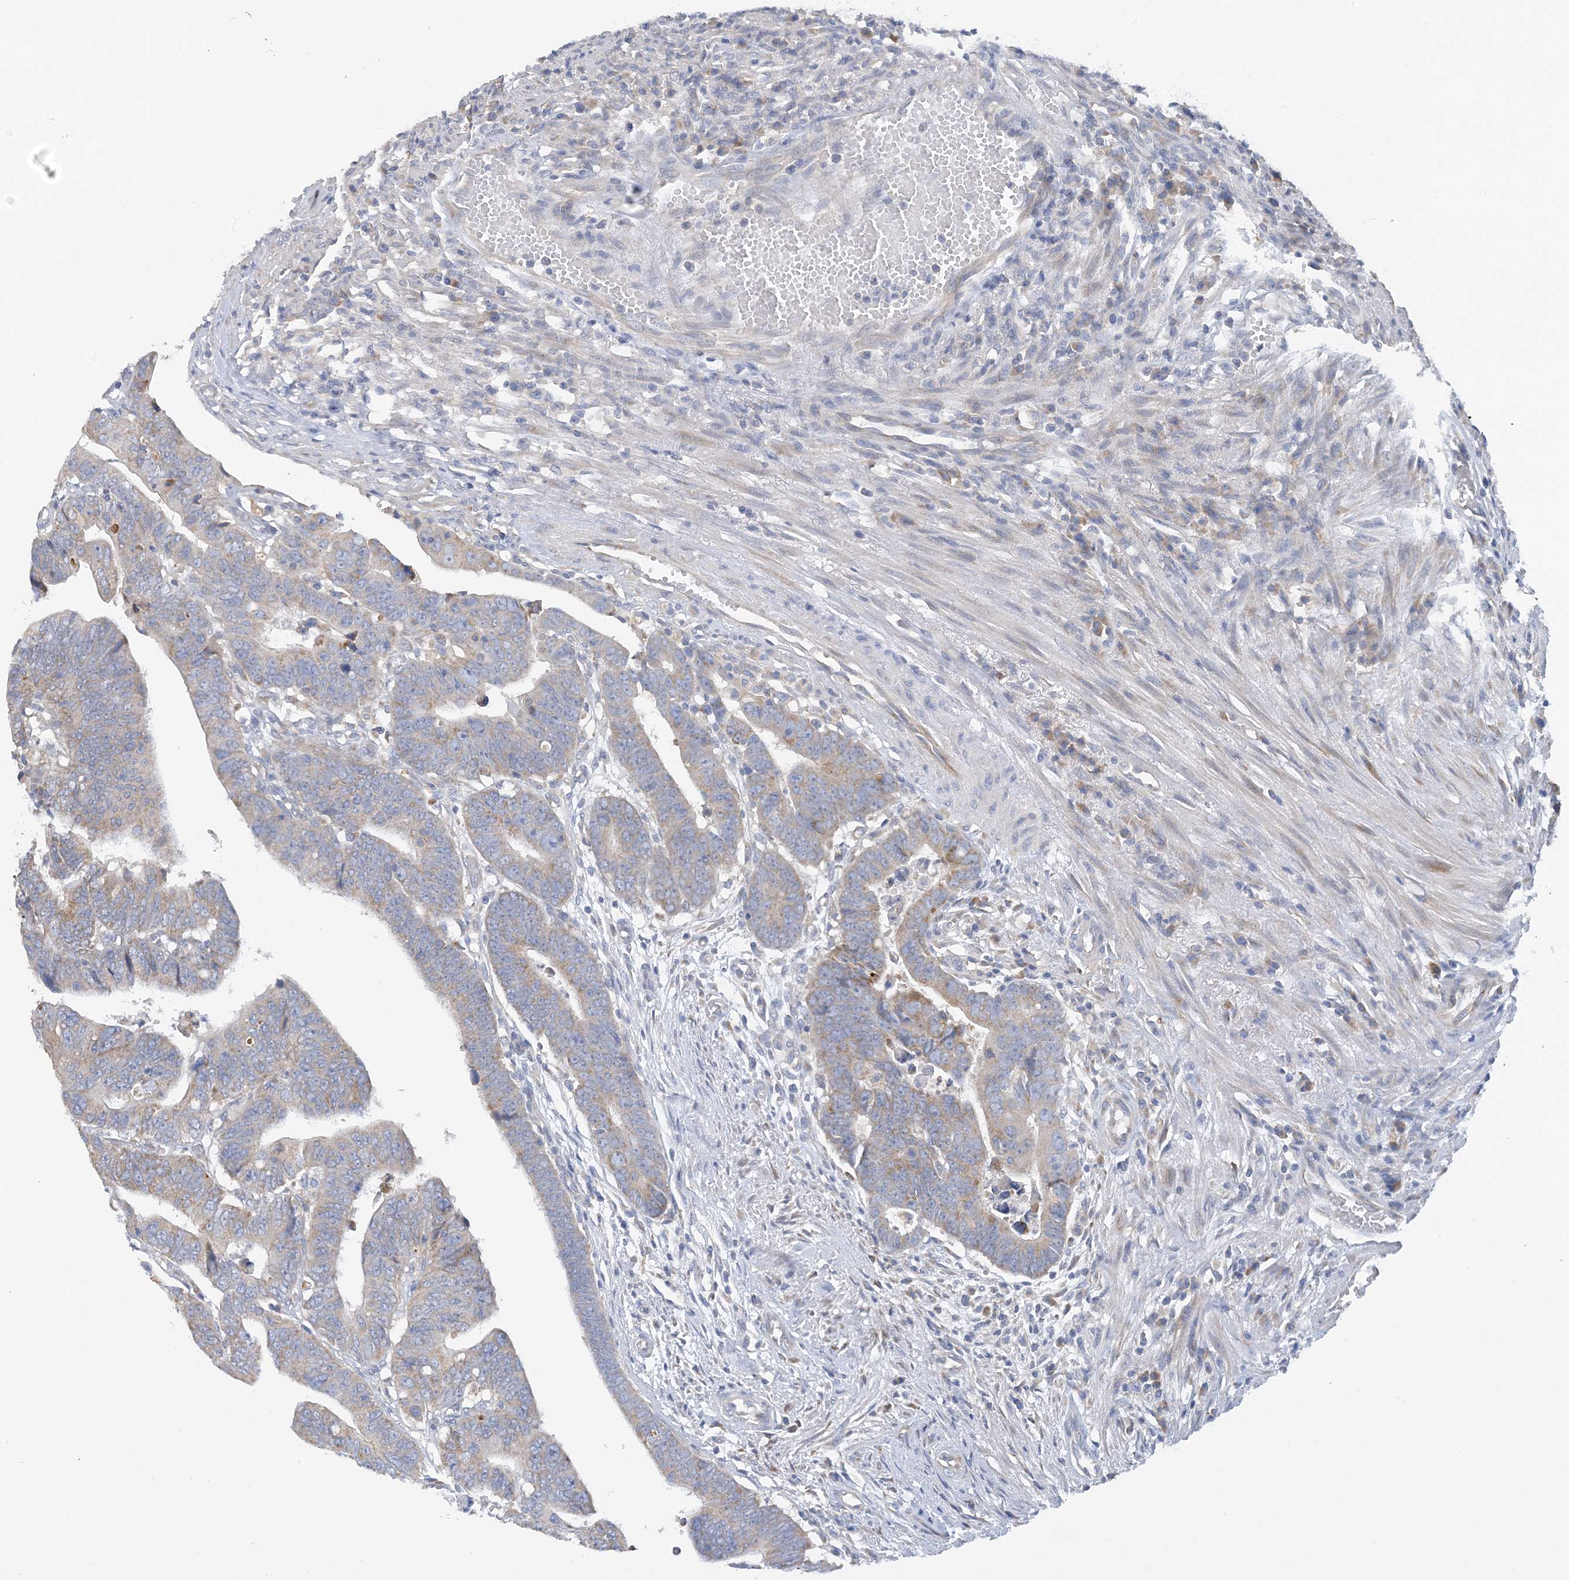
{"staining": {"intensity": "weak", "quantity": "25%-75%", "location": "cytoplasmic/membranous"}, "tissue": "colorectal cancer", "cell_type": "Tumor cells", "image_type": "cancer", "snomed": [{"axis": "morphology", "description": "Adenocarcinoma, NOS"}, {"axis": "topography", "description": "Rectum"}], "caption": "Colorectal adenocarcinoma stained with immunohistochemistry shows weak cytoplasmic/membranous expression in approximately 25%-75% of tumor cells.", "gene": "ZCCHC18", "patient": {"sex": "female", "age": 65}}